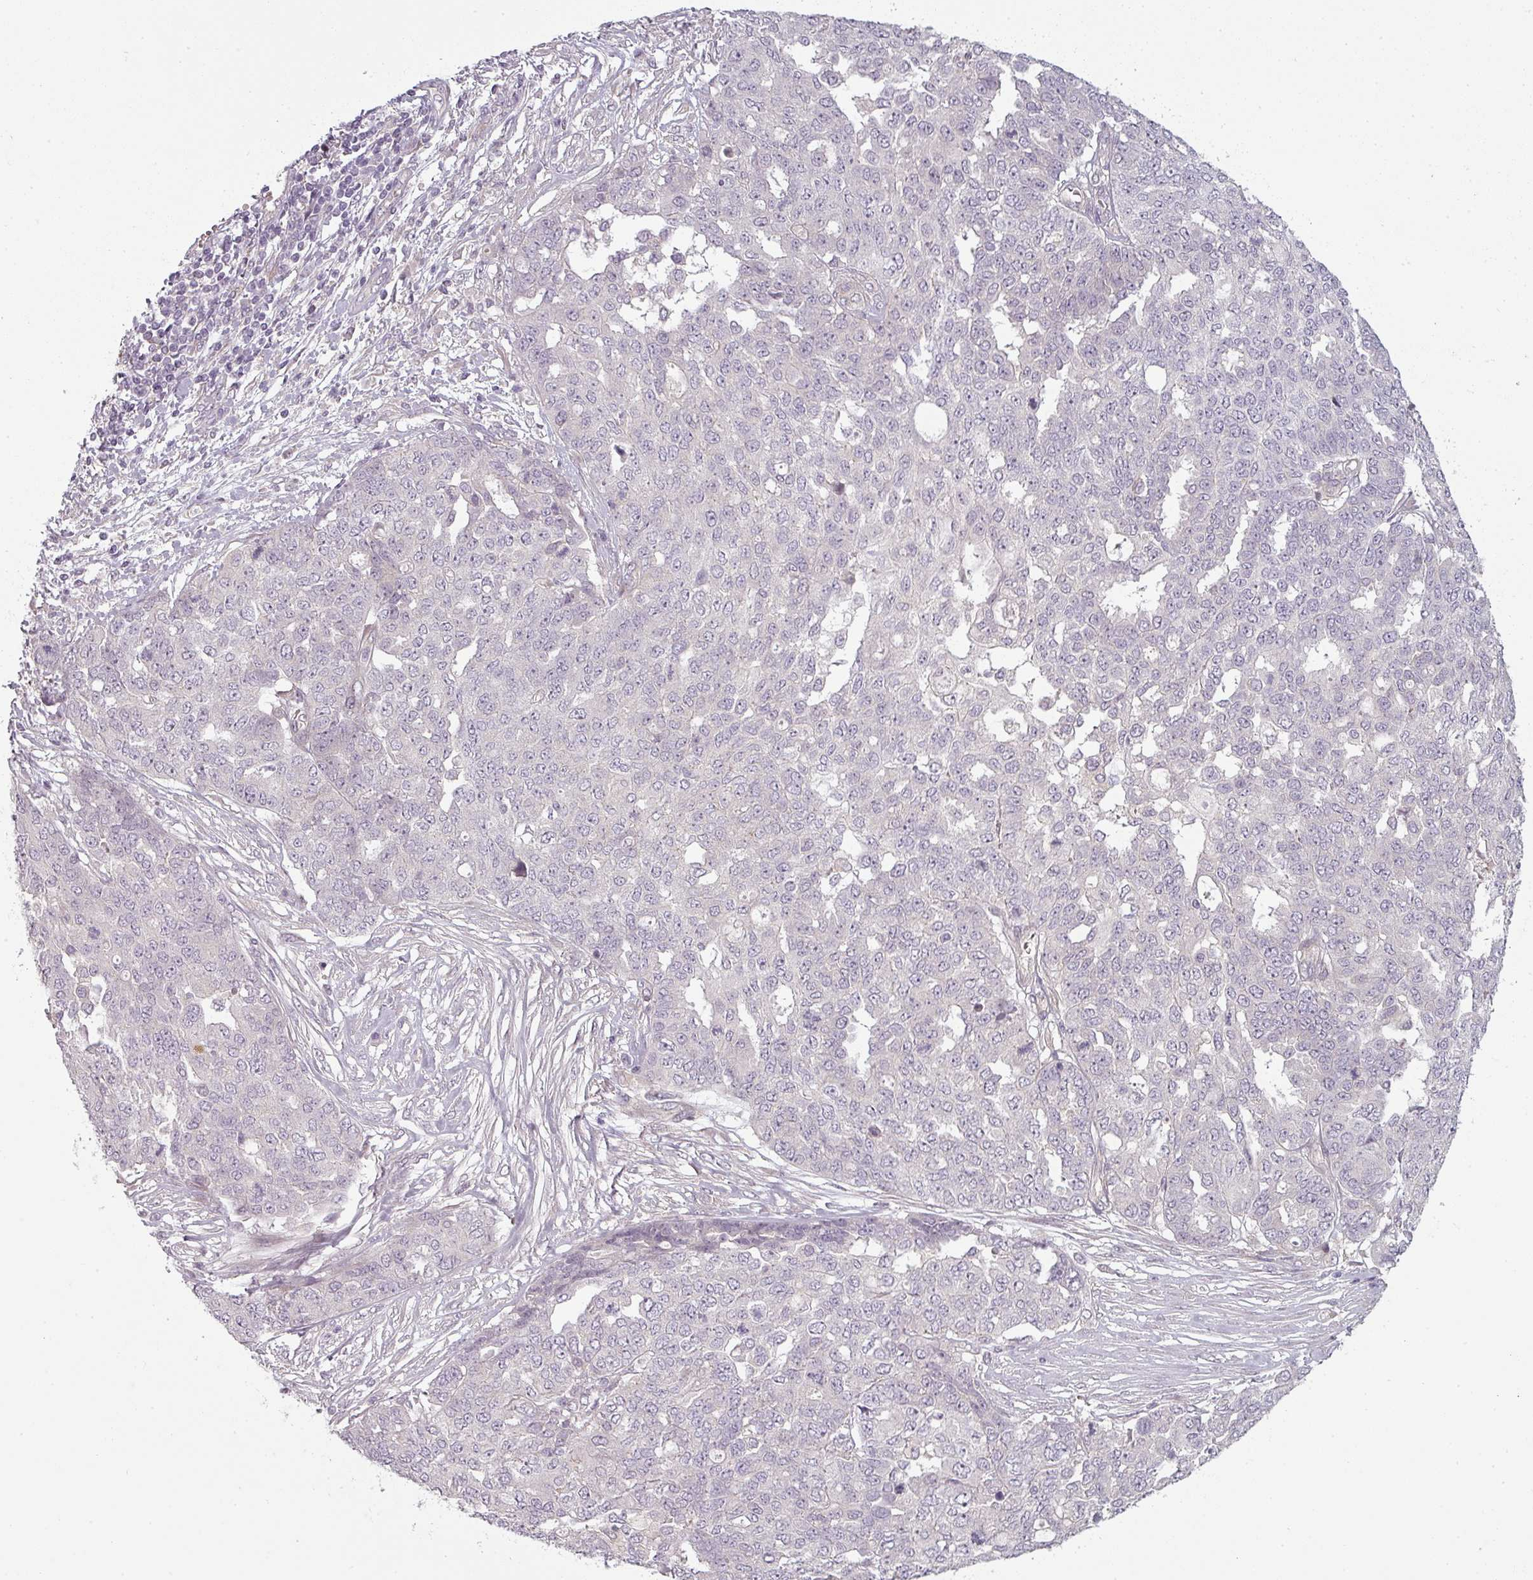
{"staining": {"intensity": "negative", "quantity": "none", "location": "none"}, "tissue": "ovarian cancer", "cell_type": "Tumor cells", "image_type": "cancer", "snomed": [{"axis": "morphology", "description": "Cystadenocarcinoma, serous, NOS"}, {"axis": "topography", "description": "Soft tissue"}, {"axis": "topography", "description": "Ovary"}], "caption": "This is an immunohistochemistry image of human ovarian serous cystadenocarcinoma. There is no expression in tumor cells.", "gene": "SLC16A9", "patient": {"sex": "female", "age": 57}}